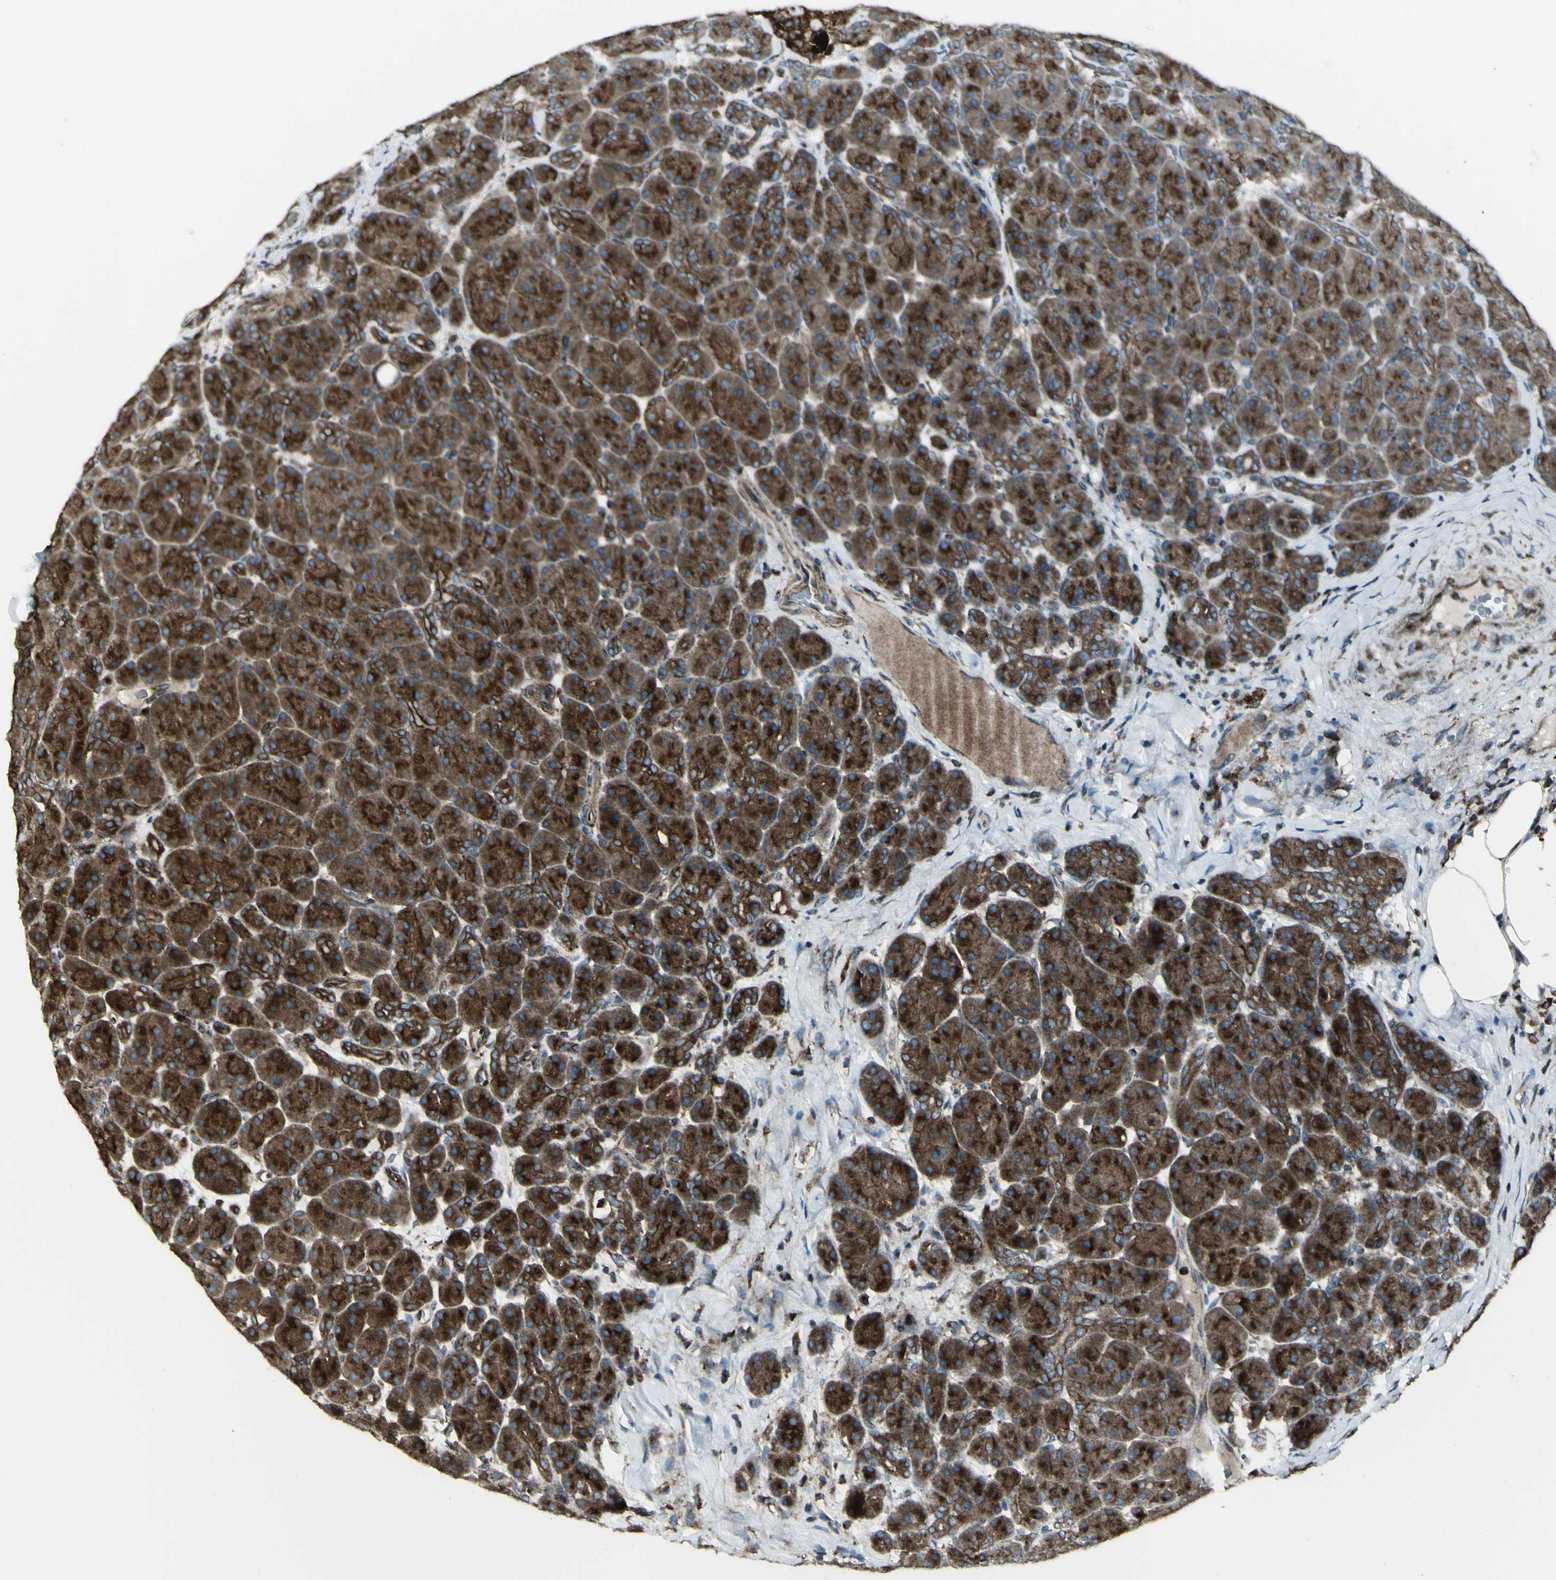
{"staining": {"intensity": "strong", "quantity": ">75%", "location": "cytoplasmic/membranous"}, "tissue": "pancreas", "cell_type": "Exocrine glandular cells", "image_type": "normal", "snomed": [{"axis": "morphology", "description": "Normal tissue, NOS"}, {"axis": "topography", "description": "Pancreas"}], "caption": "IHC photomicrograph of unremarkable human pancreas stained for a protein (brown), which shows high levels of strong cytoplasmic/membranous staining in approximately >75% of exocrine glandular cells.", "gene": "NAPA", "patient": {"sex": "male", "age": 66}}